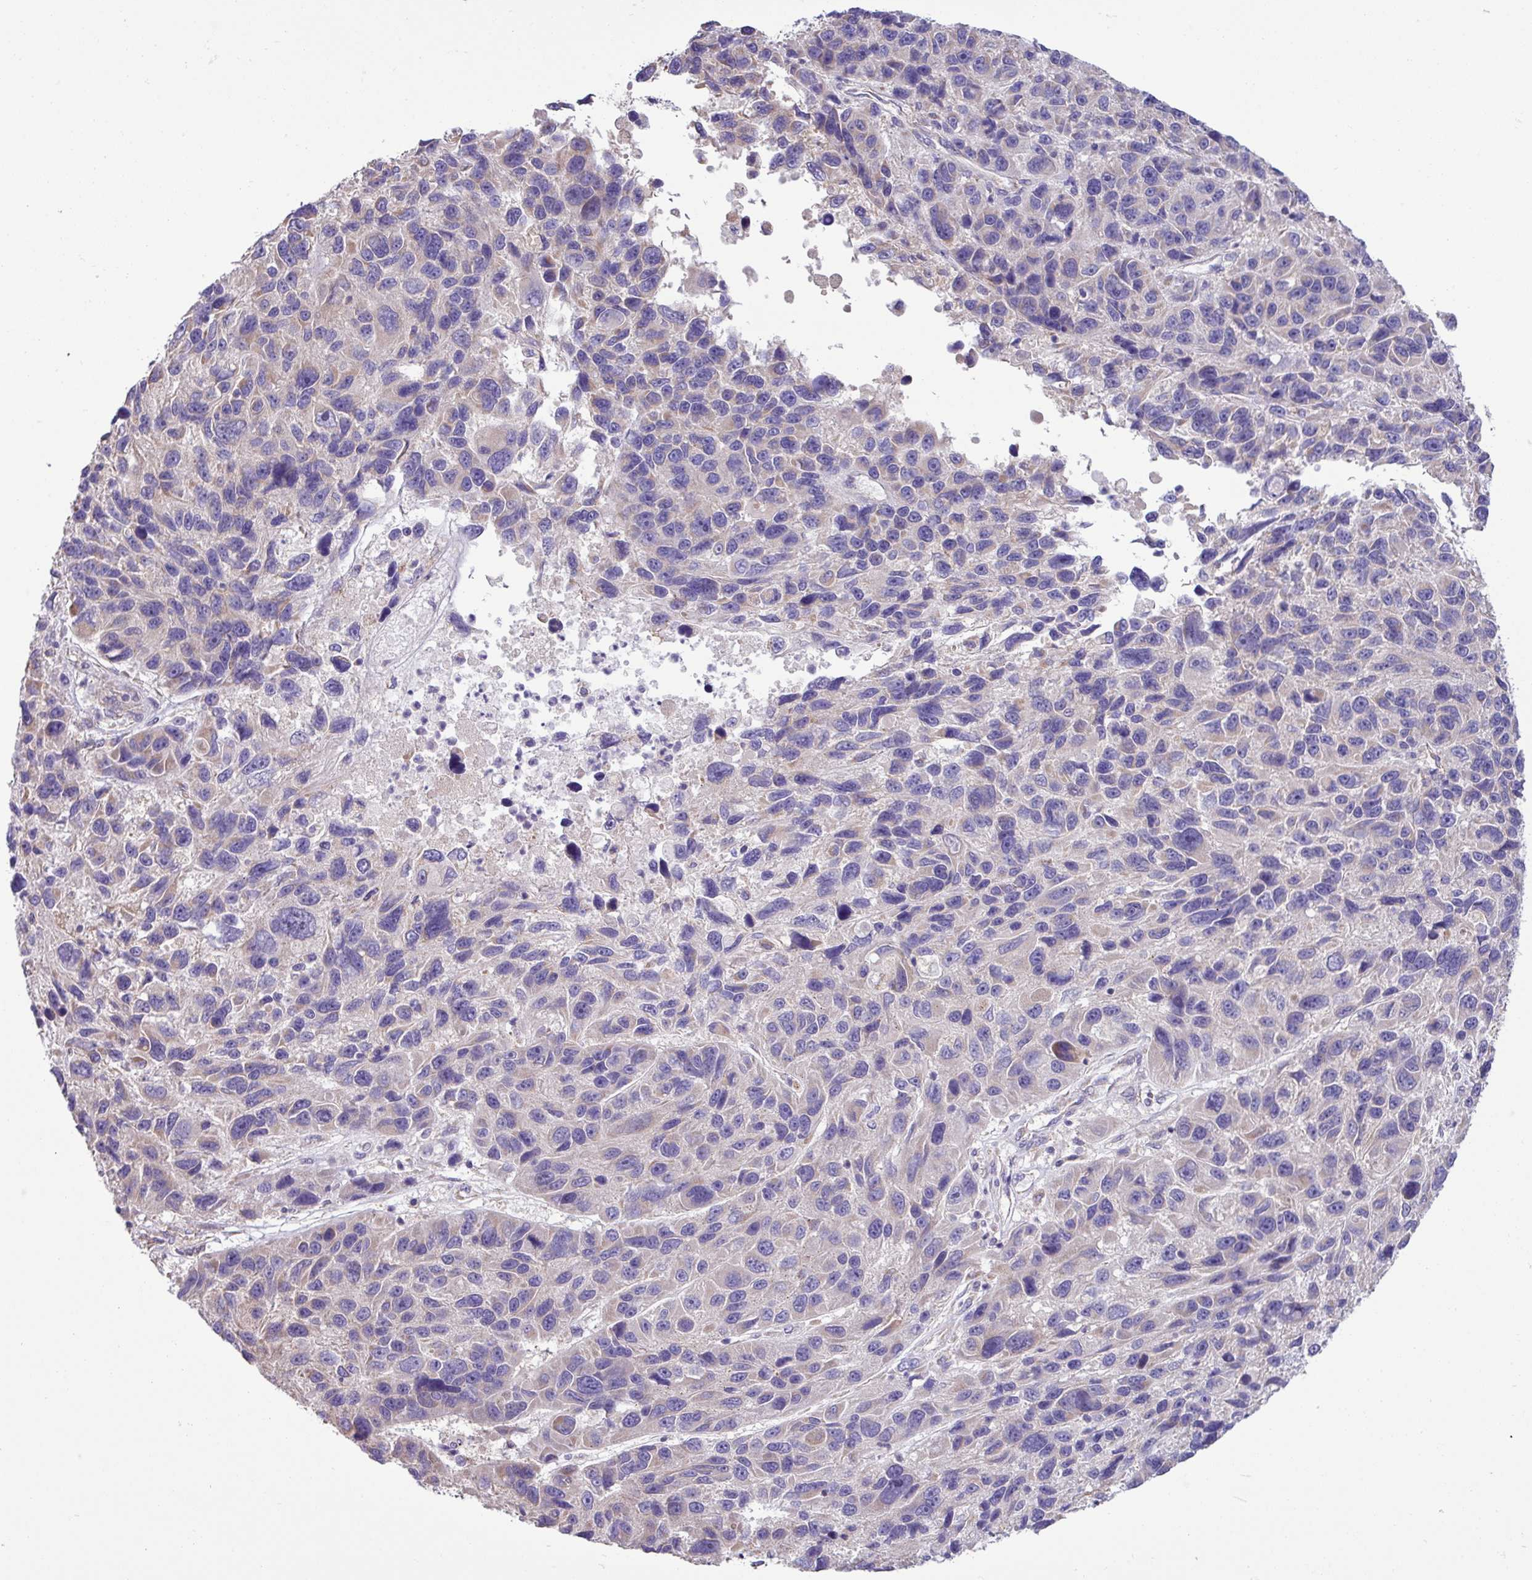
{"staining": {"intensity": "negative", "quantity": "none", "location": "none"}, "tissue": "melanoma", "cell_type": "Tumor cells", "image_type": "cancer", "snomed": [{"axis": "morphology", "description": "Malignant melanoma, NOS"}, {"axis": "topography", "description": "Skin"}], "caption": "Protein analysis of malignant melanoma reveals no significant staining in tumor cells.", "gene": "PPM1J", "patient": {"sex": "male", "age": 53}}